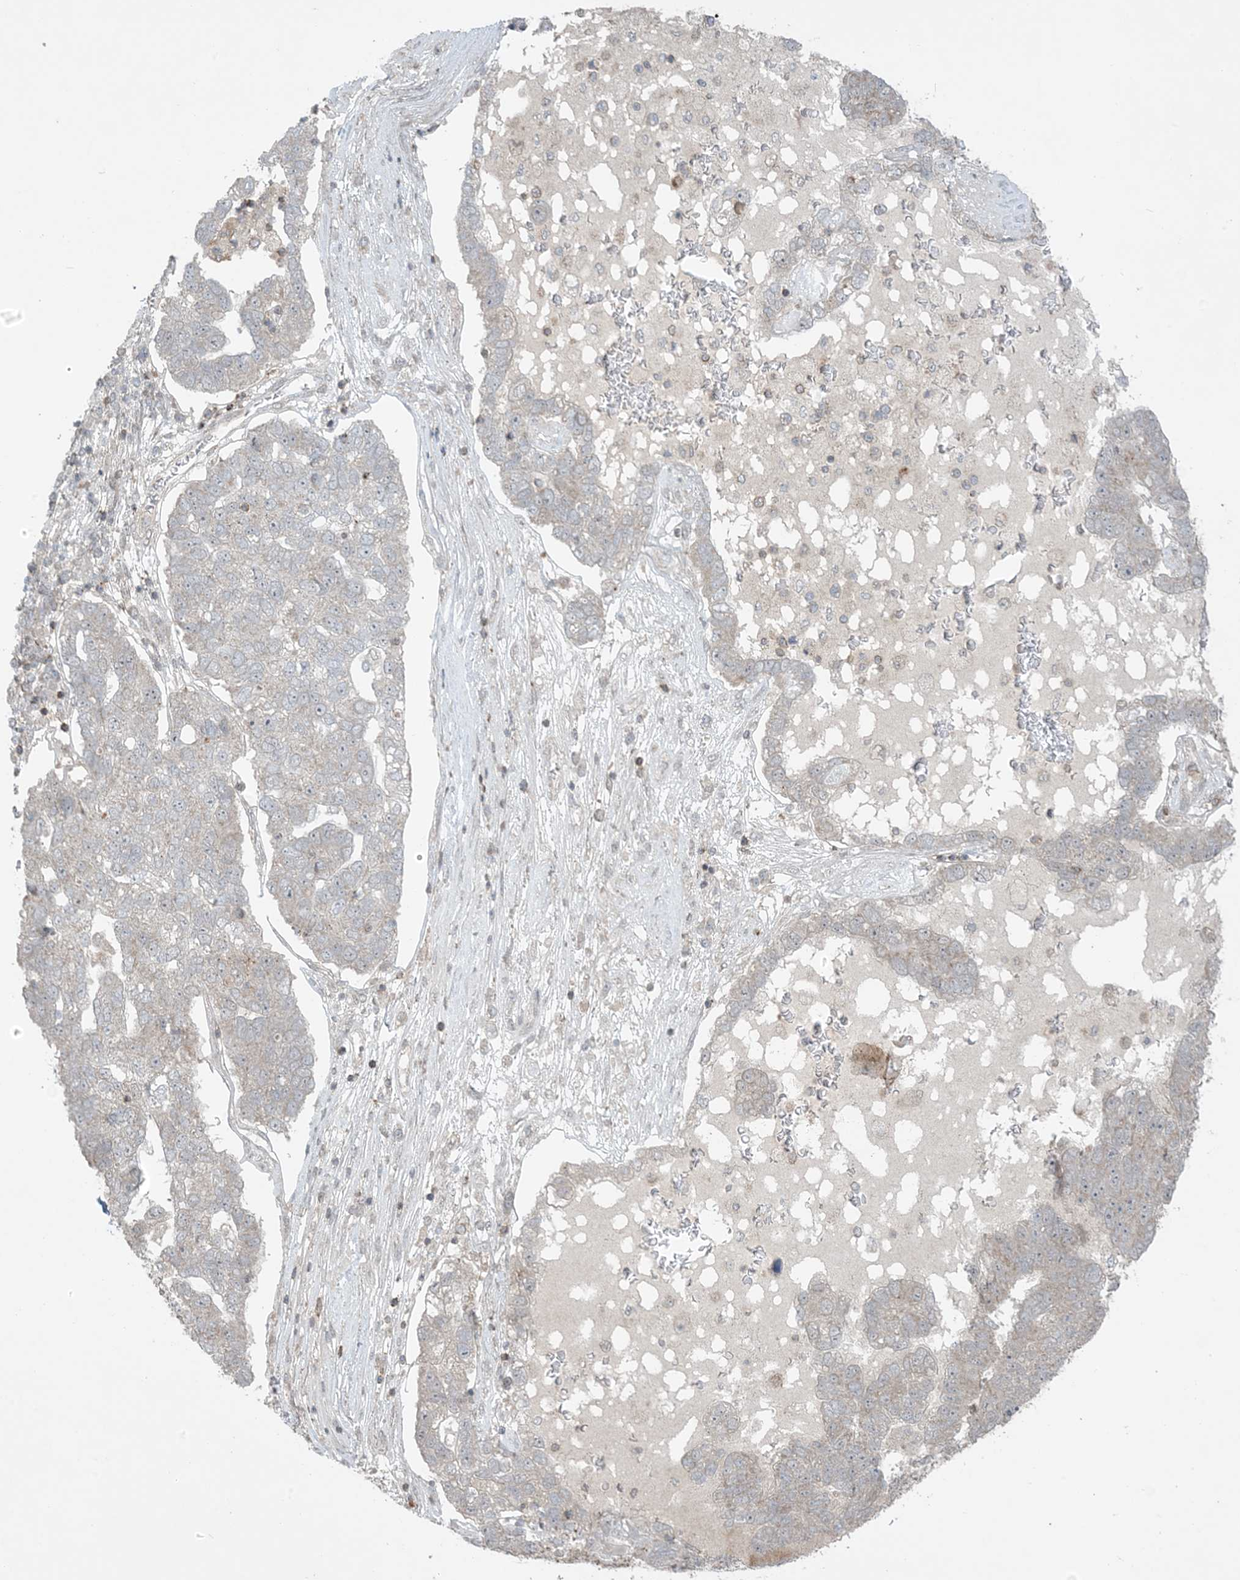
{"staining": {"intensity": "negative", "quantity": "none", "location": "none"}, "tissue": "pancreatic cancer", "cell_type": "Tumor cells", "image_type": "cancer", "snomed": [{"axis": "morphology", "description": "Adenocarcinoma, NOS"}, {"axis": "topography", "description": "Pancreas"}], "caption": "An image of human pancreatic cancer is negative for staining in tumor cells.", "gene": "PHLDB2", "patient": {"sex": "female", "age": 61}}